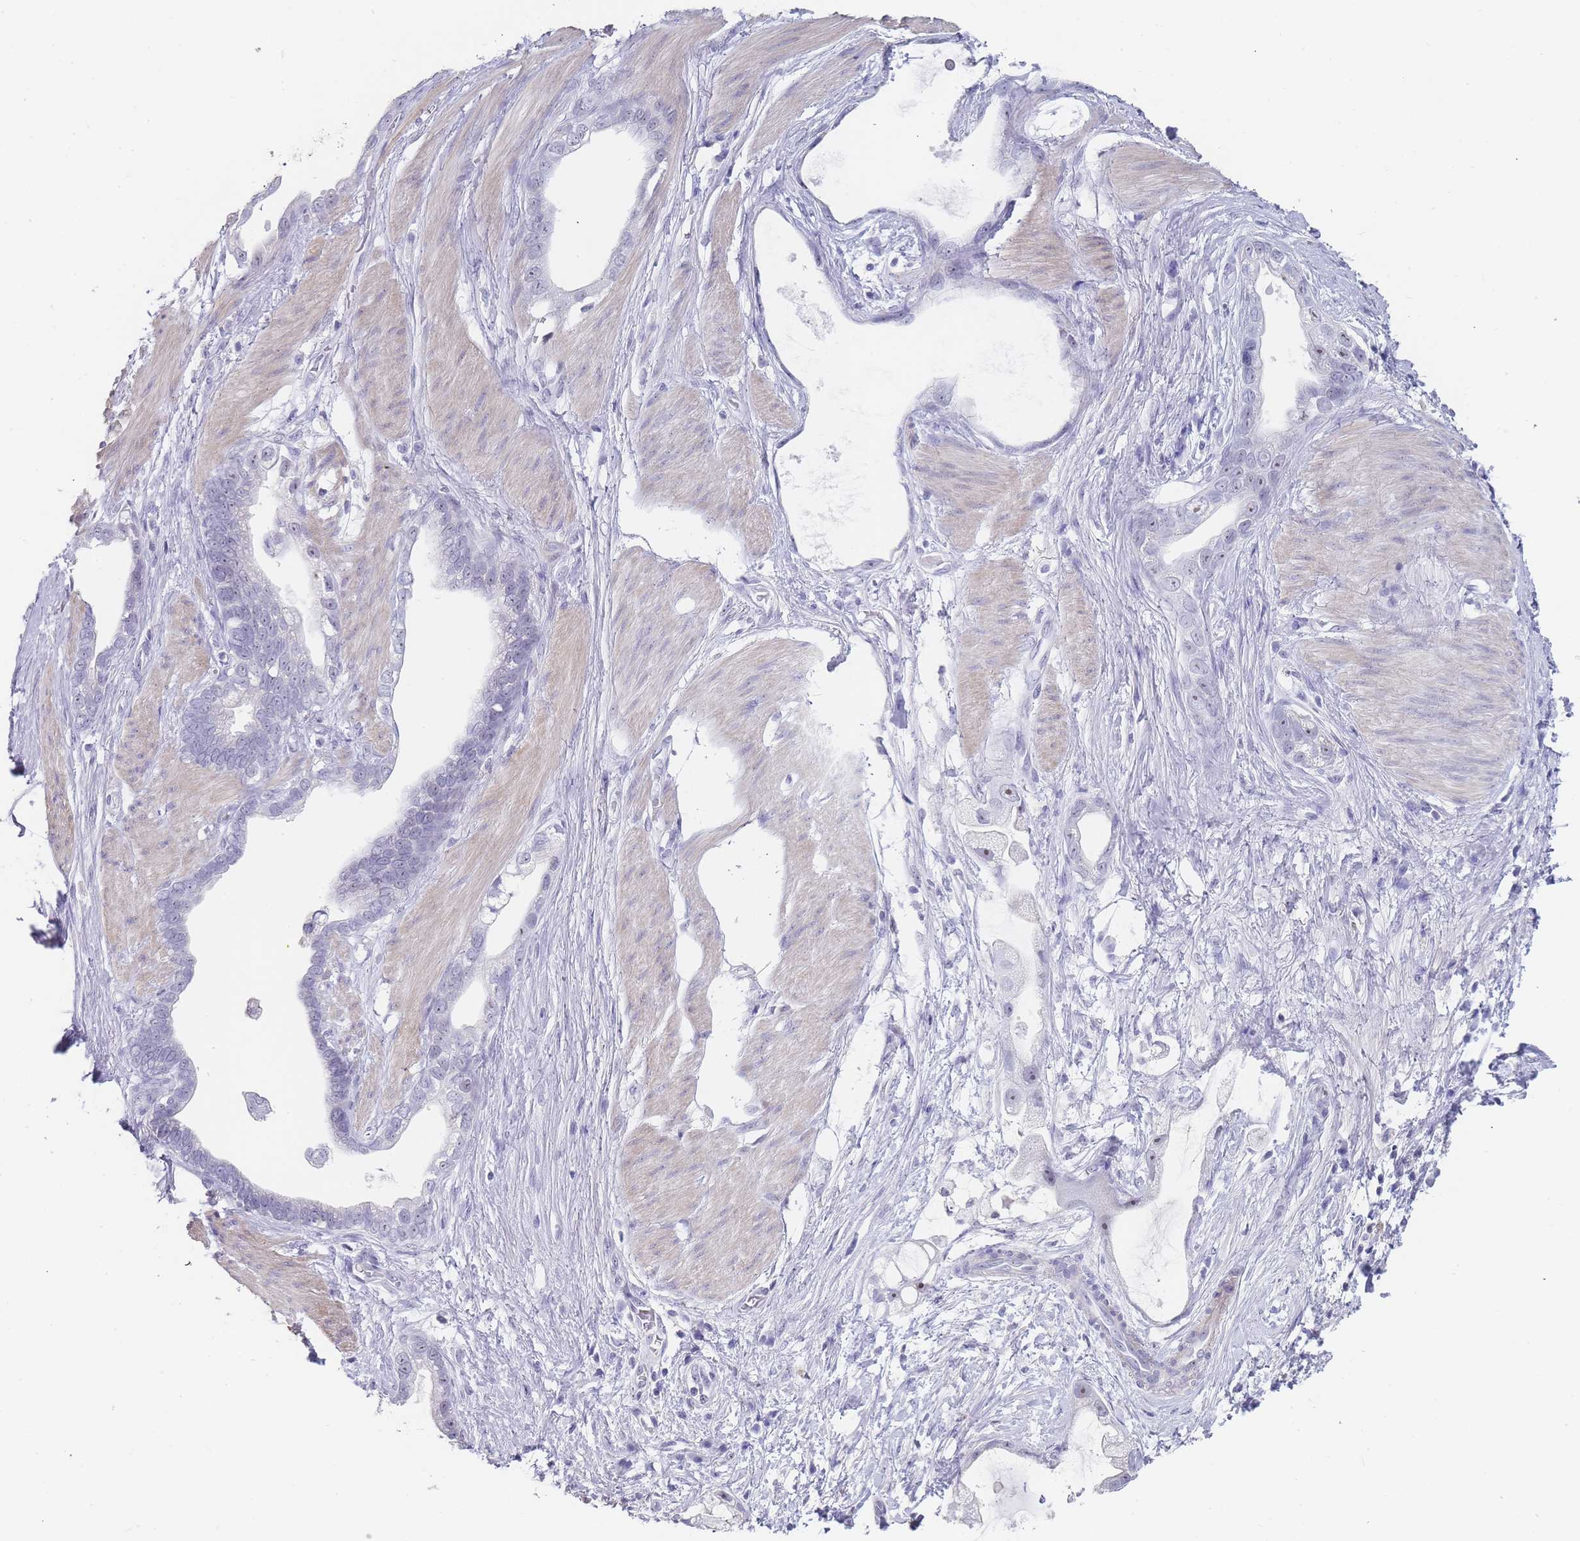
{"staining": {"intensity": "weak", "quantity": "25%-75%", "location": "nuclear"}, "tissue": "stomach cancer", "cell_type": "Tumor cells", "image_type": "cancer", "snomed": [{"axis": "morphology", "description": "Adenocarcinoma, NOS"}, {"axis": "topography", "description": "Stomach"}], "caption": "This histopathology image demonstrates stomach cancer (adenocarcinoma) stained with IHC to label a protein in brown. The nuclear of tumor cells show weak positivity for the protein. Nuclei are counter-stained blue.", "gene": "NOP14", "patient": {"sex": "male", "age": 55}}